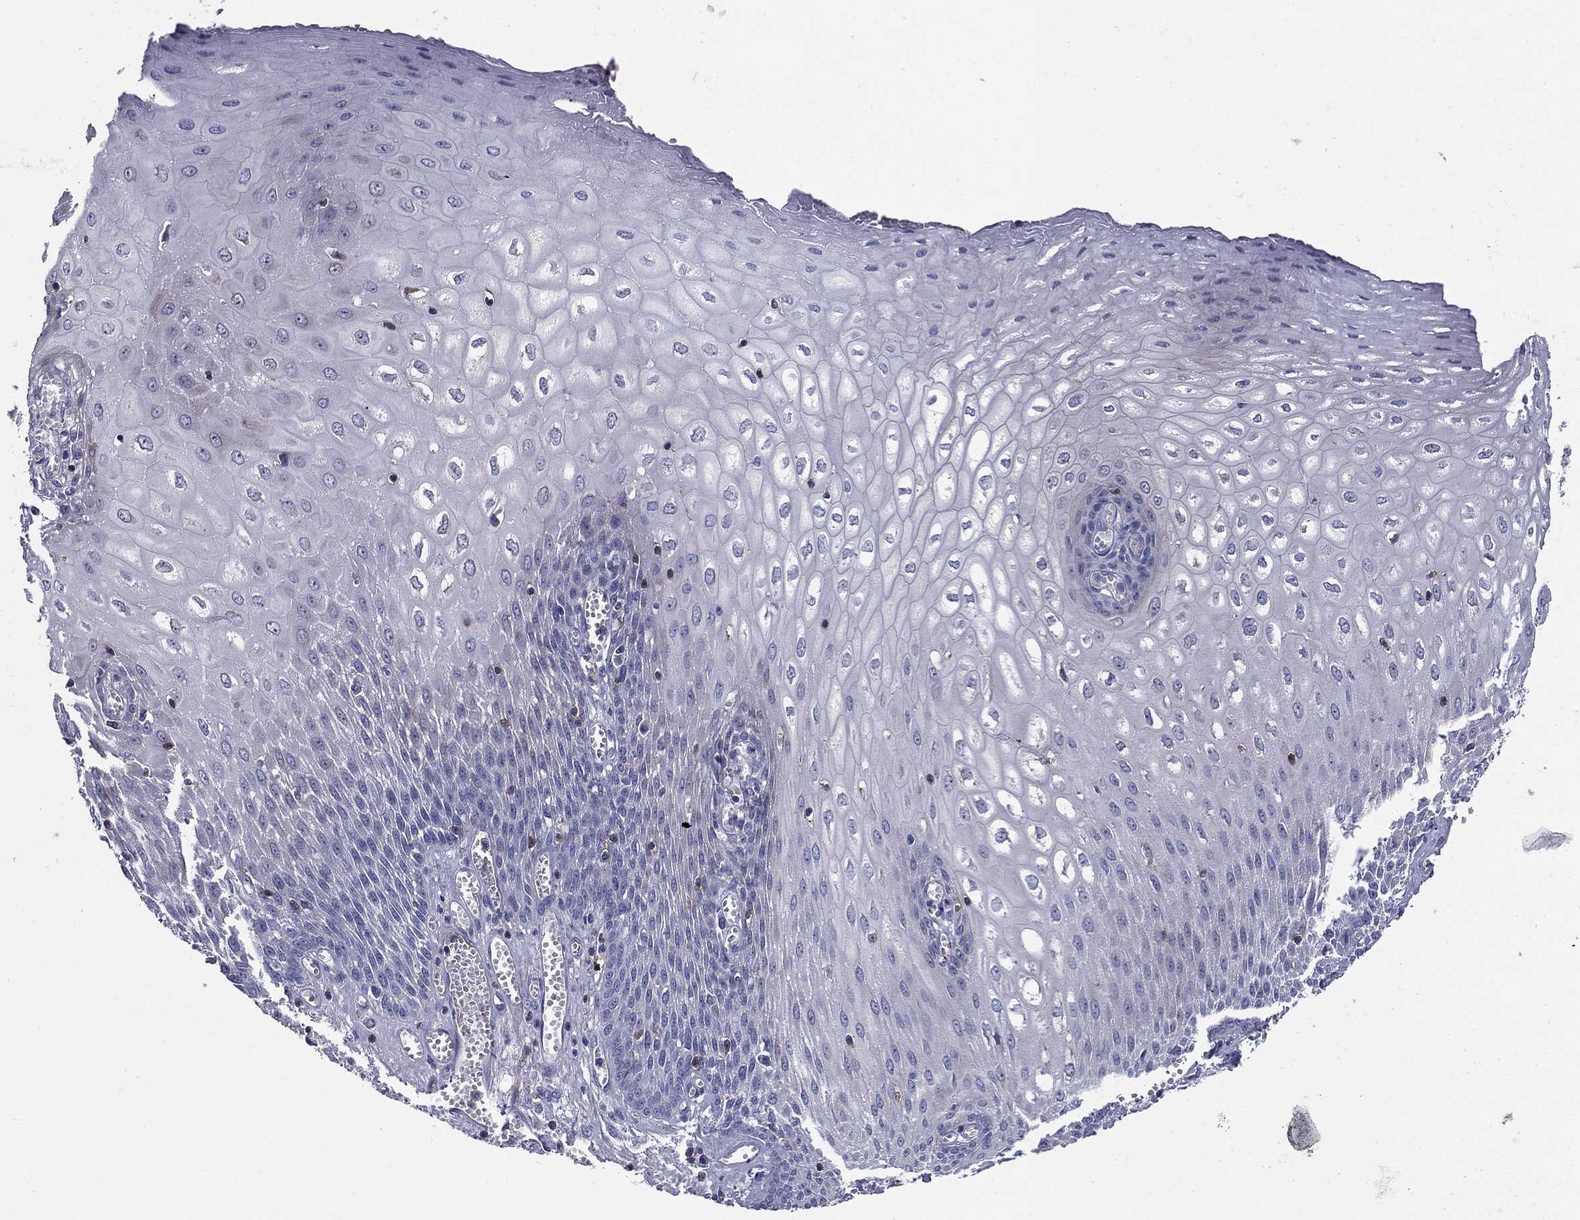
{"staining": {"intensity": "moderate", "quantity": "25%-75%", "location": "cytoplasmic/membranous"}, "tissue": "esophagus", "cell_type": "Squamous epithelial cells", "image_type": "normal", "snomed": [{"axis": "morphology", "description": "Normal tissue, NOS"}, {"axis": "topography", "description": "Esophagus"}], "caption": "Immunohistochemistry of benign human esophagus exhibits medium levels of moderate cytoplasmic/membranous staining in about 25%-75% of squamous epithelial cells. The protein is shown in brown color, while the nuclei are stained blue.", "gene": "SIT1", "patient": {"sex": "male", "age": 58}}